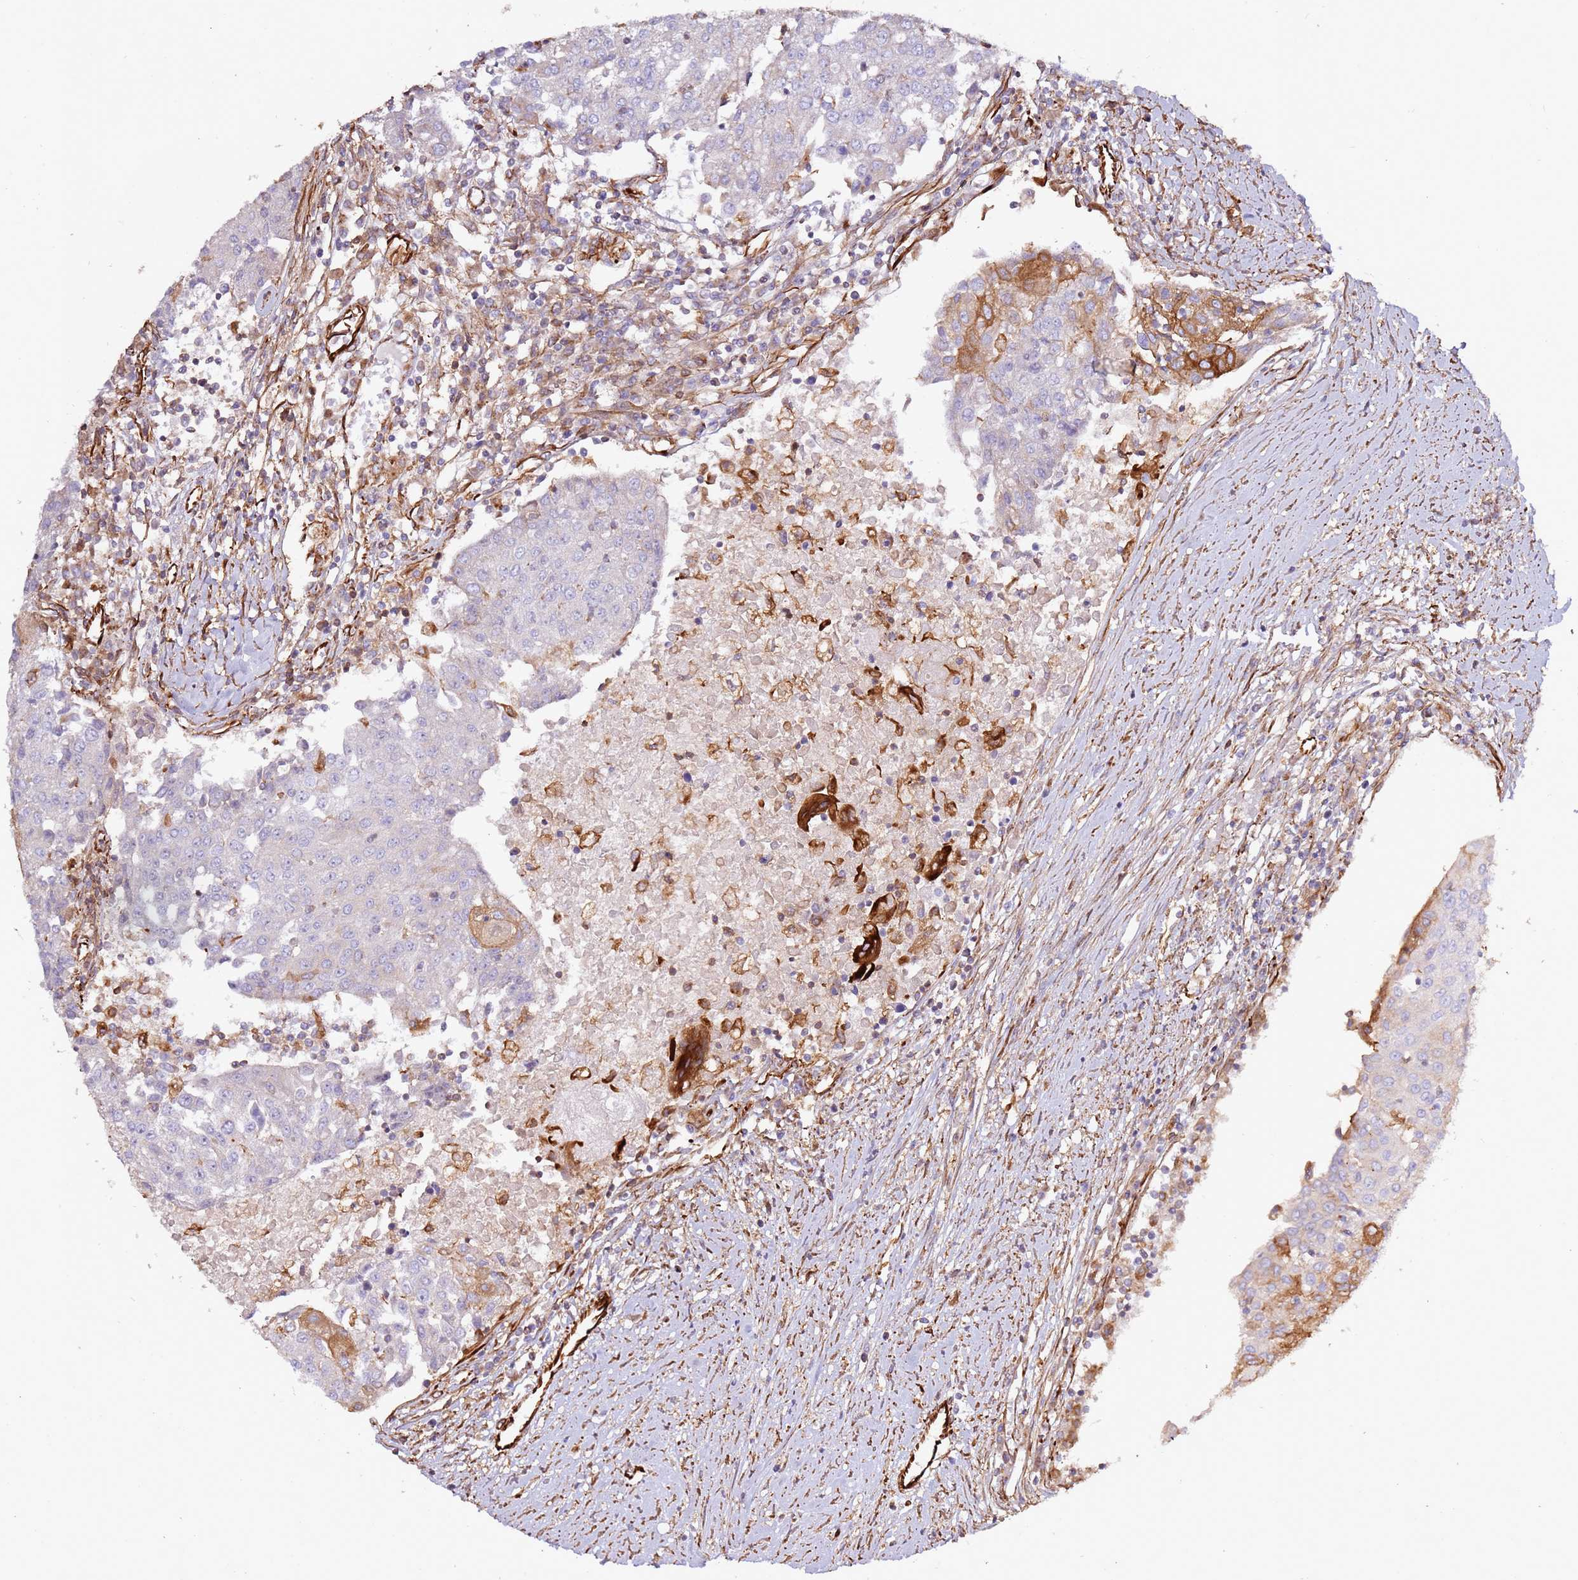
{"staining": {"intensity": "moderate", "quantity": "<25%", "location": "cytoplasmic/membranous"}, "tissue": "urothelial cancer", "cell_type": "Tumor cells", "image_type": "cancer", "snomed": [{"axis": "morphology", "description": "Urothelial carcinoma, High grade"}, {"axis": "topography", "description": "Urinary bladder"}], "caption": "A brown stain highlights moderate cytoplasmic/membranous staining of a protein in human urothelial cancer tumor cells. (Stains: DAB in brown, nuclei in blue, Microscopy: brightfield microscopy at high magnification).", "gene": "MRGPRE", "patient": {"sex": "female", "age": 85}}